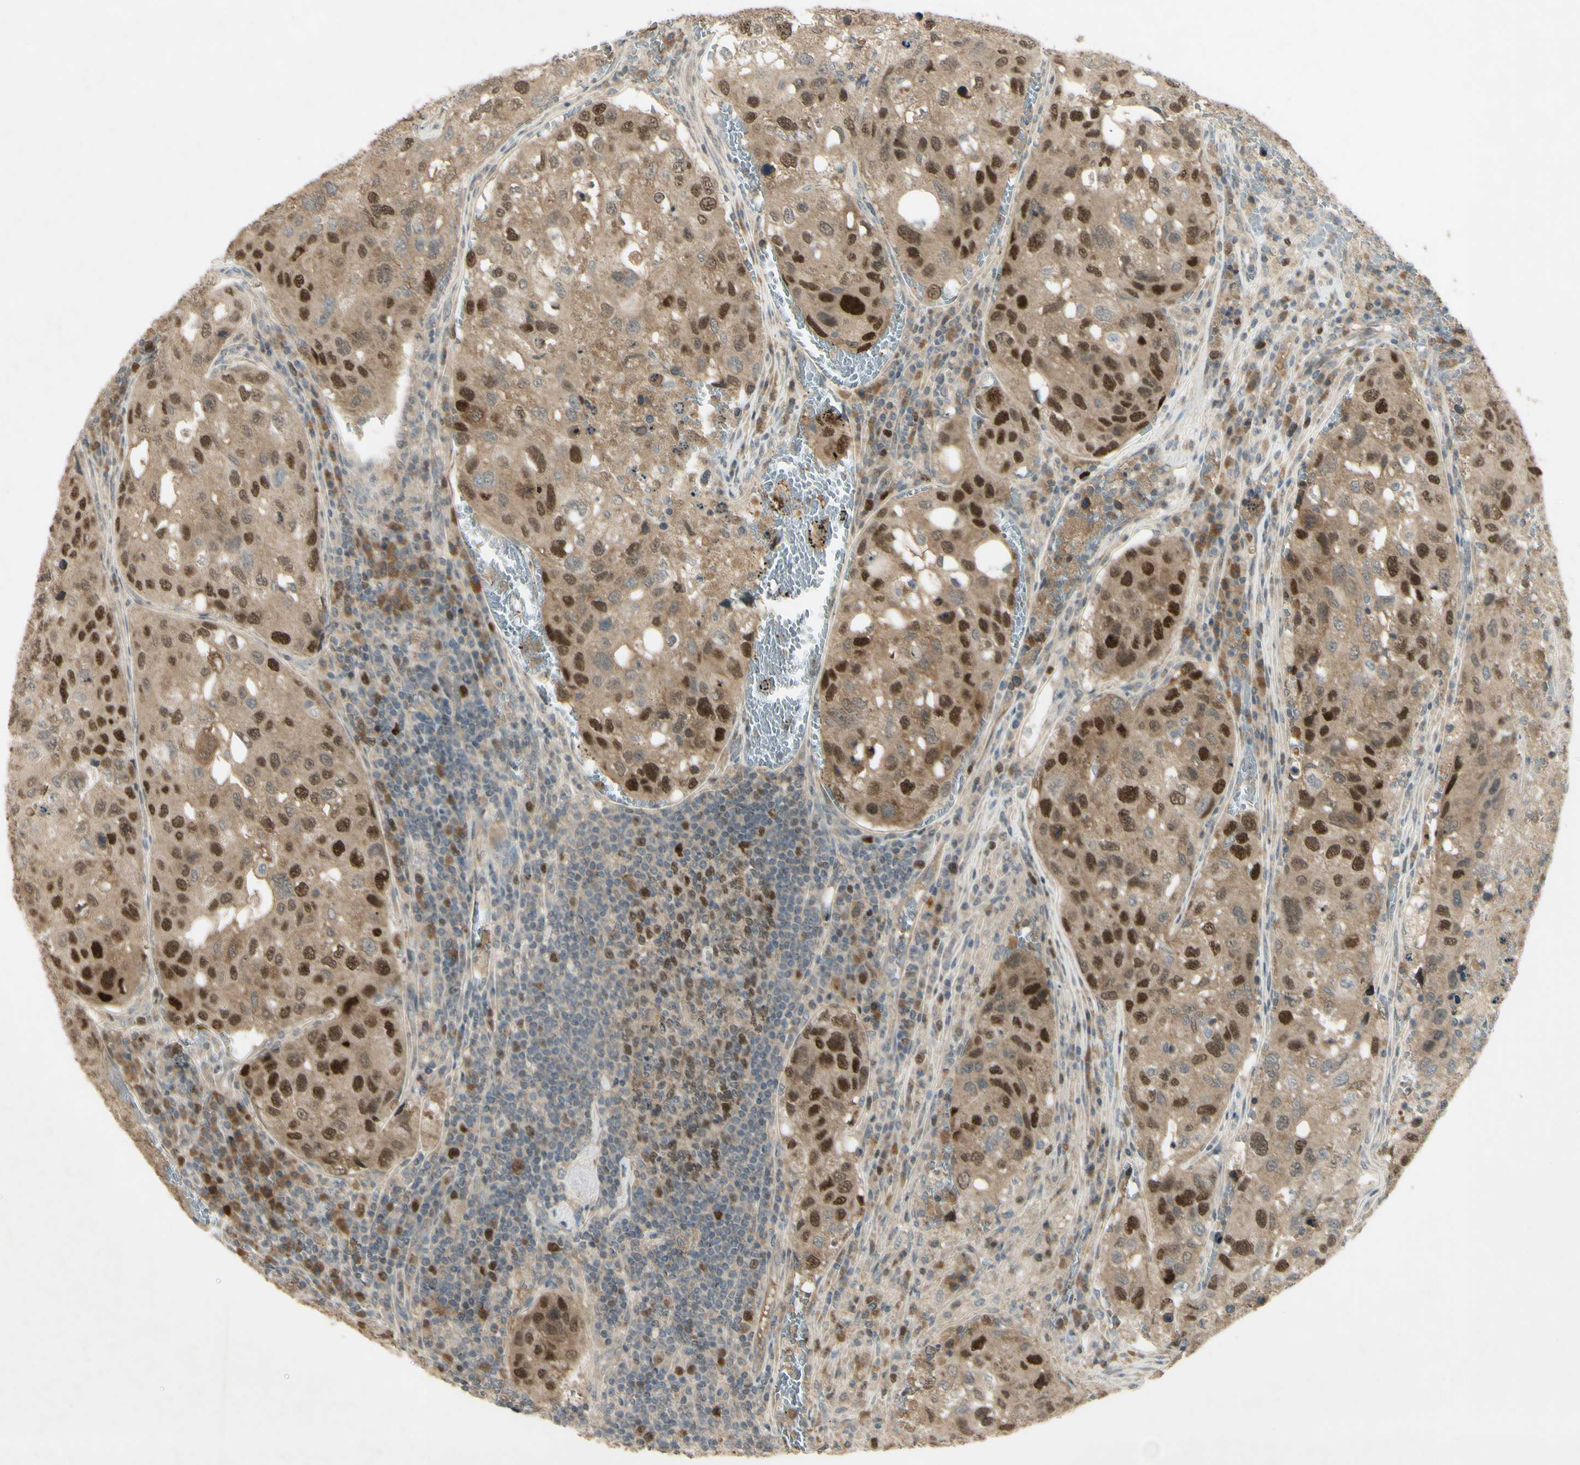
{"staining": {"intensity": "strong", "quantity": "25%-75%", "location": "nuclear"}, "tissue": "urothelial cancer", "cell_type": "Tumor cells", "image_type": "cancer", "snomed": [{"axis": "morphology", "description": "Urothelial carcinoma, High grade"}, {"axis": "topography", "description": "Lymph node"}, {"axis": "topography", "description": "Urinary bladder"}], "caption": "This photomicrograph exhibits immunohistochemistry (IHC) staining of high-grade urothelial carcinoma, with high strong nuclear staining in approximately 25%-75% of tumor cells.", "gene": "RAD18", "patient": {"sex": "male", "age": 51}}